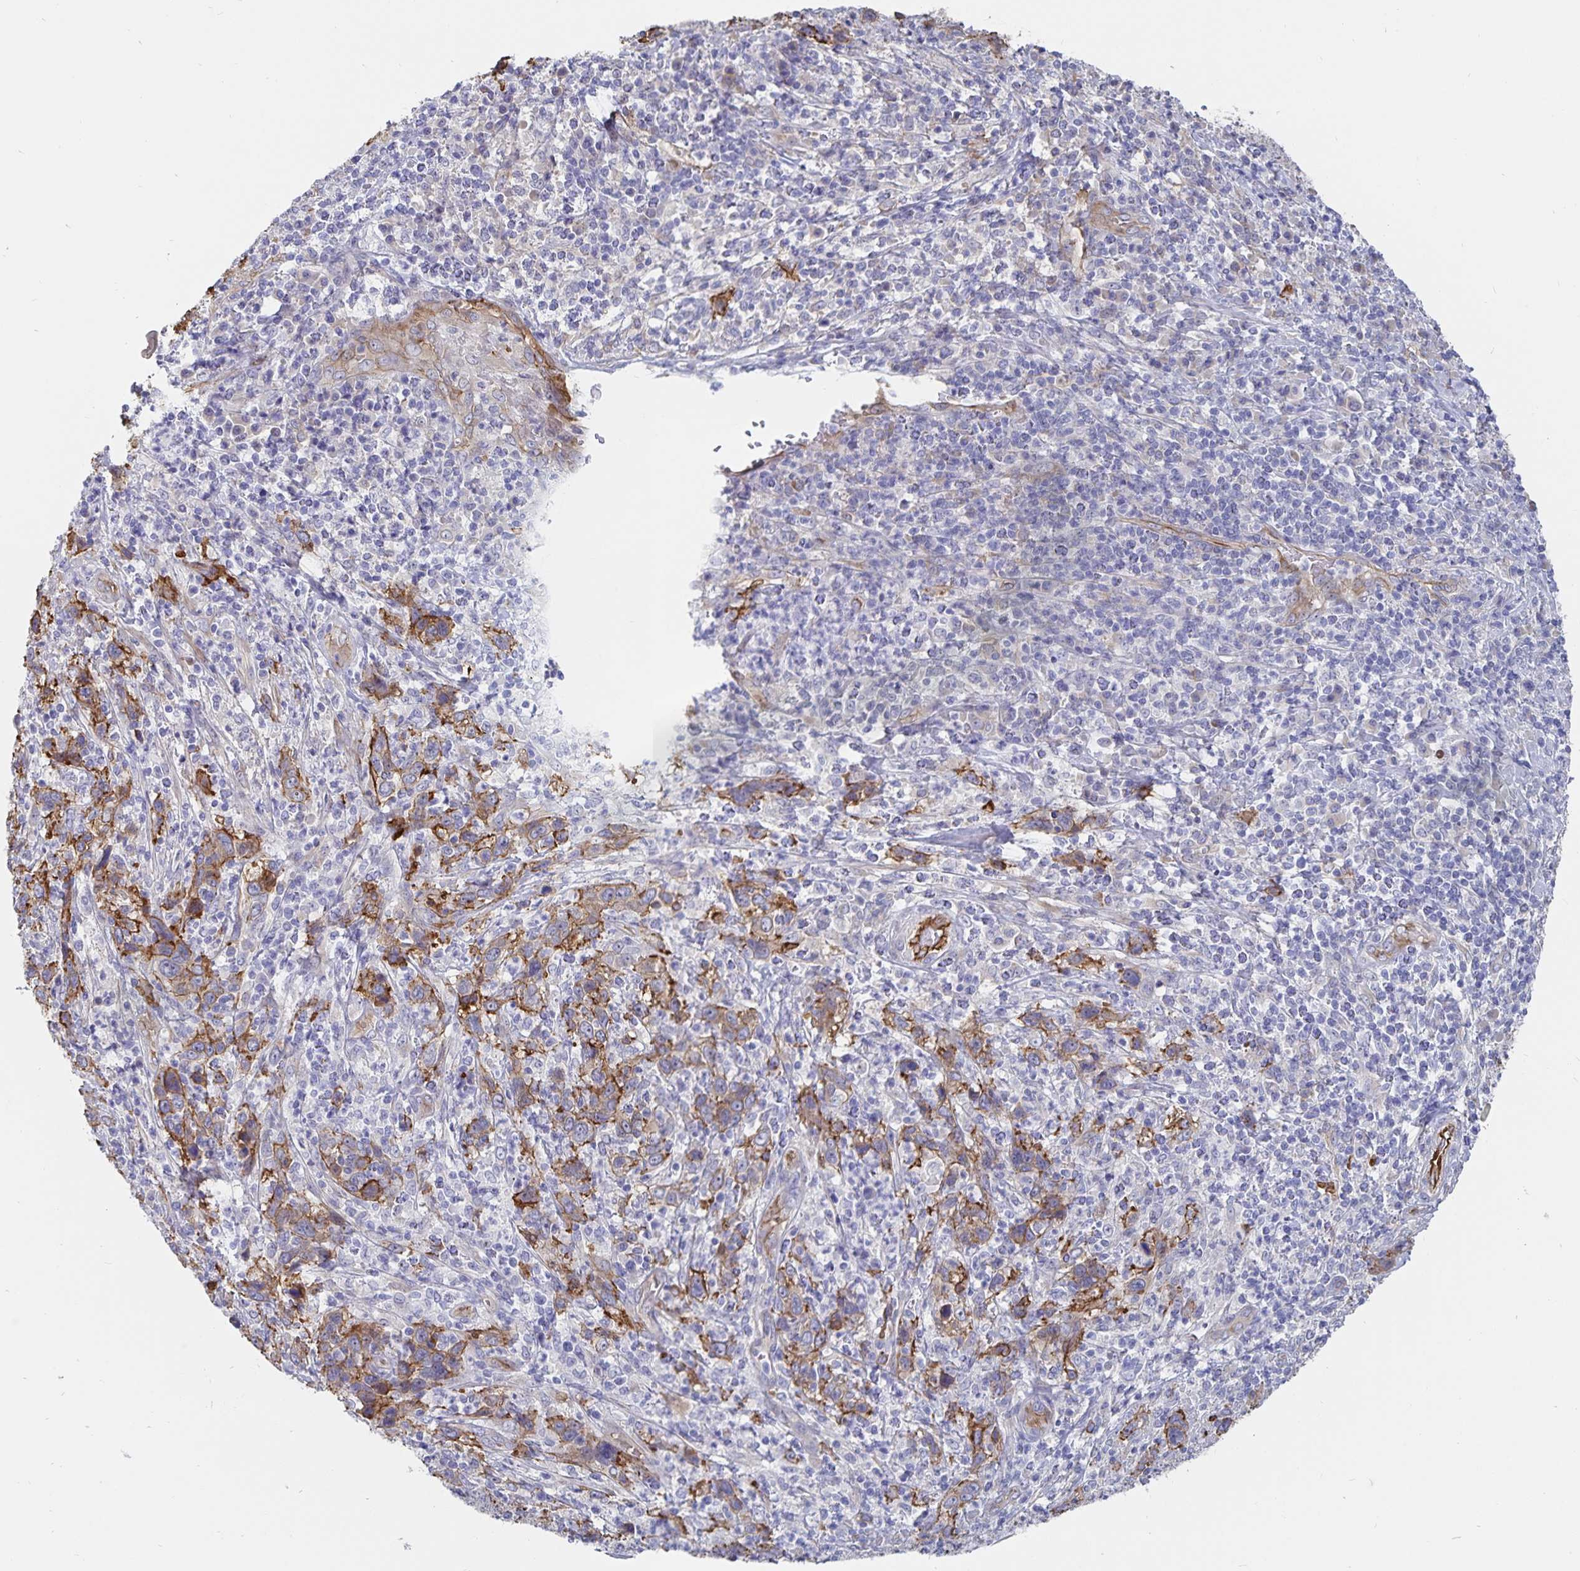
{"staining": {"intensity": "moderate", "quantity": "<25%", "location": "cytoplasmic/membranous"}, "tissue": "cervical cancer", "cell_type": "Tumor cells", "image_type": "cancer", "snomed": [{"axis": "morphology", "description": "Squamous cell carcinoma, NOS"}, {"axis": "topography", "description": "Cervix"}], "caption": "Immunohistochemistry (IHC) photomicrograph of human cervical squamous cell carcinoma stained for a protein (brown), which shows low levels of moderate cytoplasmic/membranous staining in approximately <25% of tumor cells.", "gene": "SSTR1", "patient": {"sex": "female", "age": 46}}